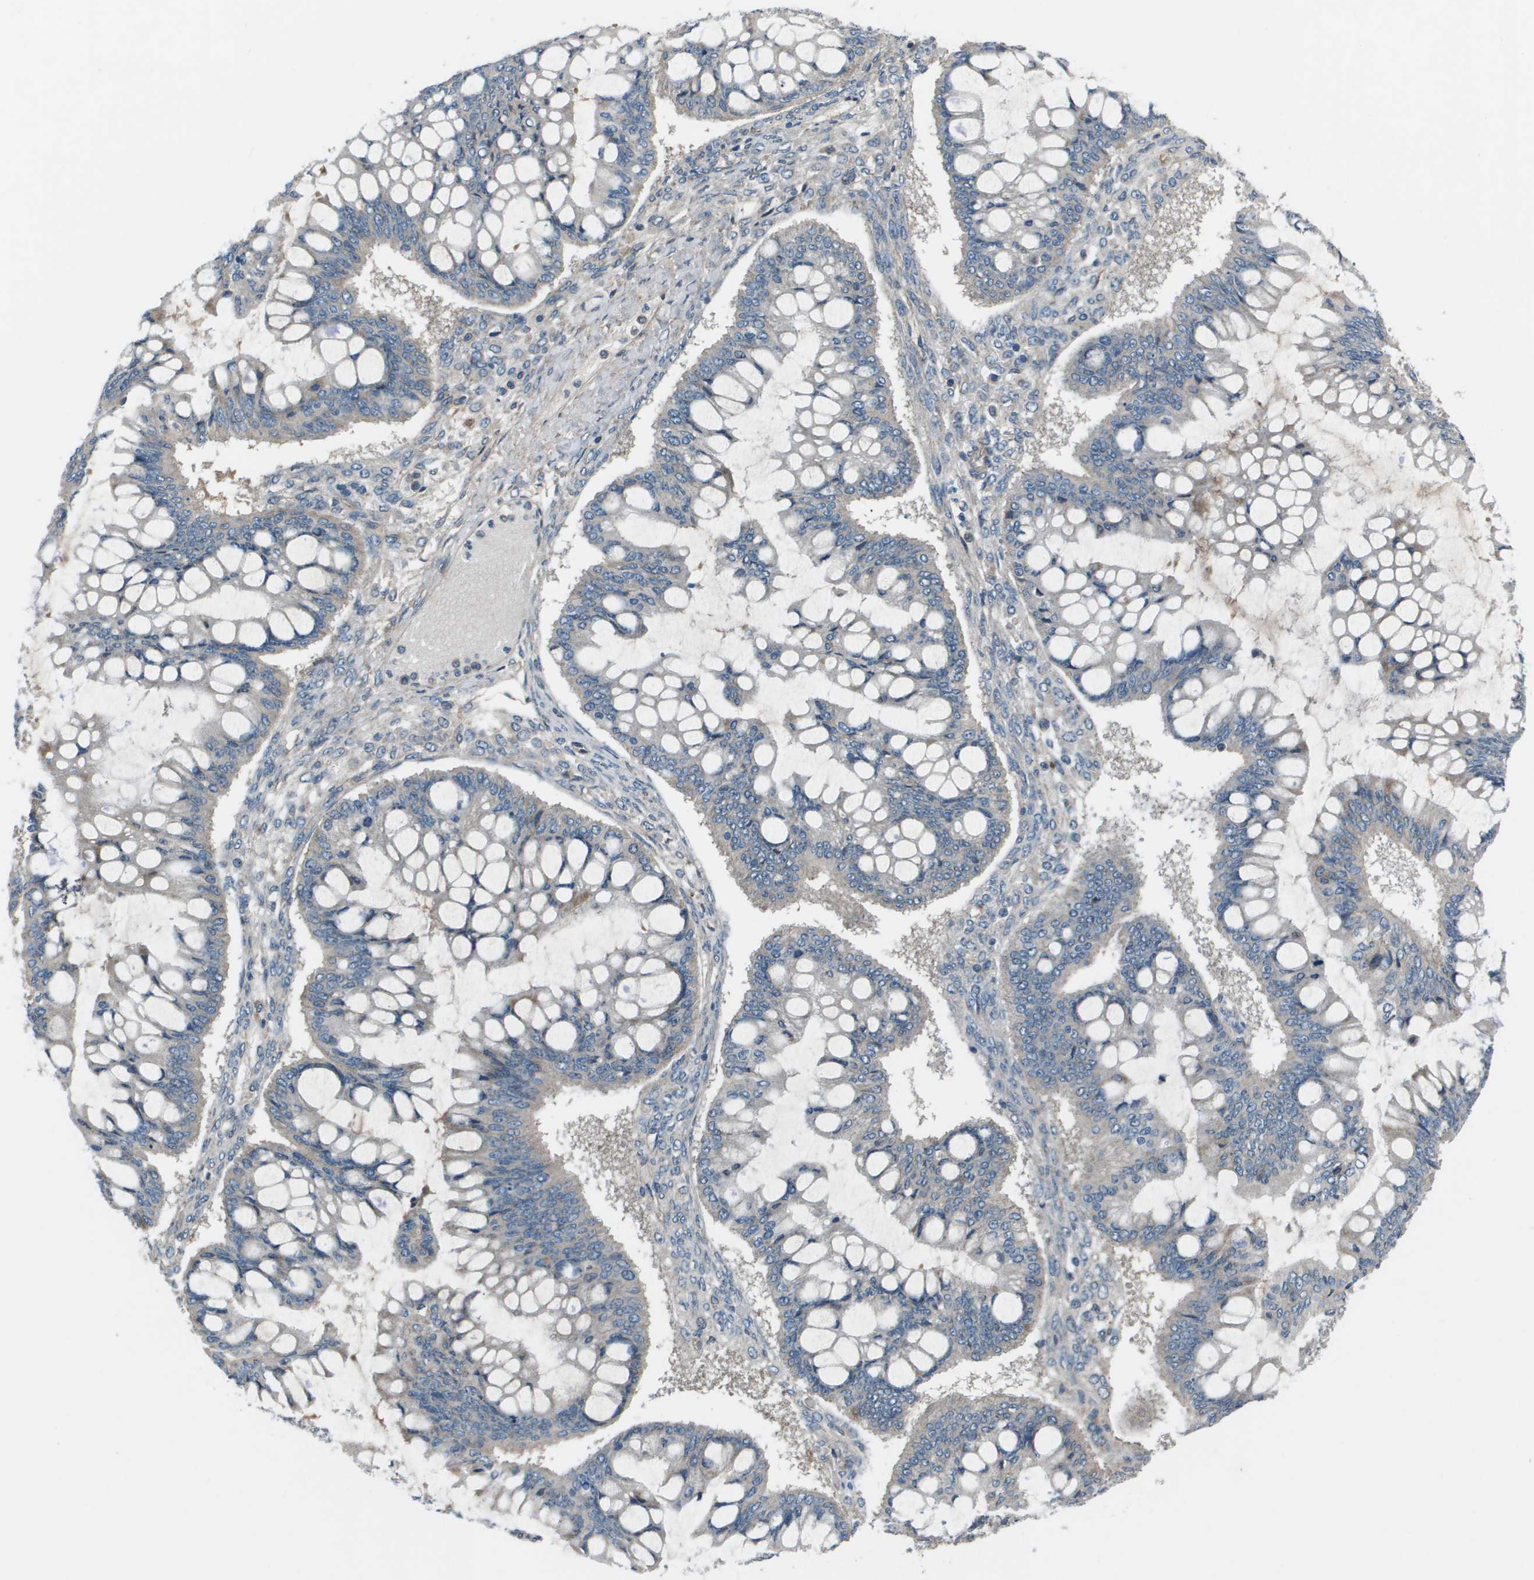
{"staining": {"intensity": "negative", "quantity": "none", "location": "none"}, "tissue": "ovarian cancer", "cell_type": "Tumor cells", "image_type": "cancer", "snomed": [{"axis": "morphology", "description": "Cystadenocarcinoma, mucinous, NOS"}, {"axis": "topography", "description": "Ovary"}], "caption": "This histopathology image is of ovarian cancer (mucinous cystadenocarcinoma) stained with immunohistochemistry to label a protein in brown with the nuclei are counter-stained blue. There is no staining in tumor cells. (IHC, brightfield microscopy, high magnification).", "gene": "PCOLCE", "patient": {"sex": "female", "age": 73}}